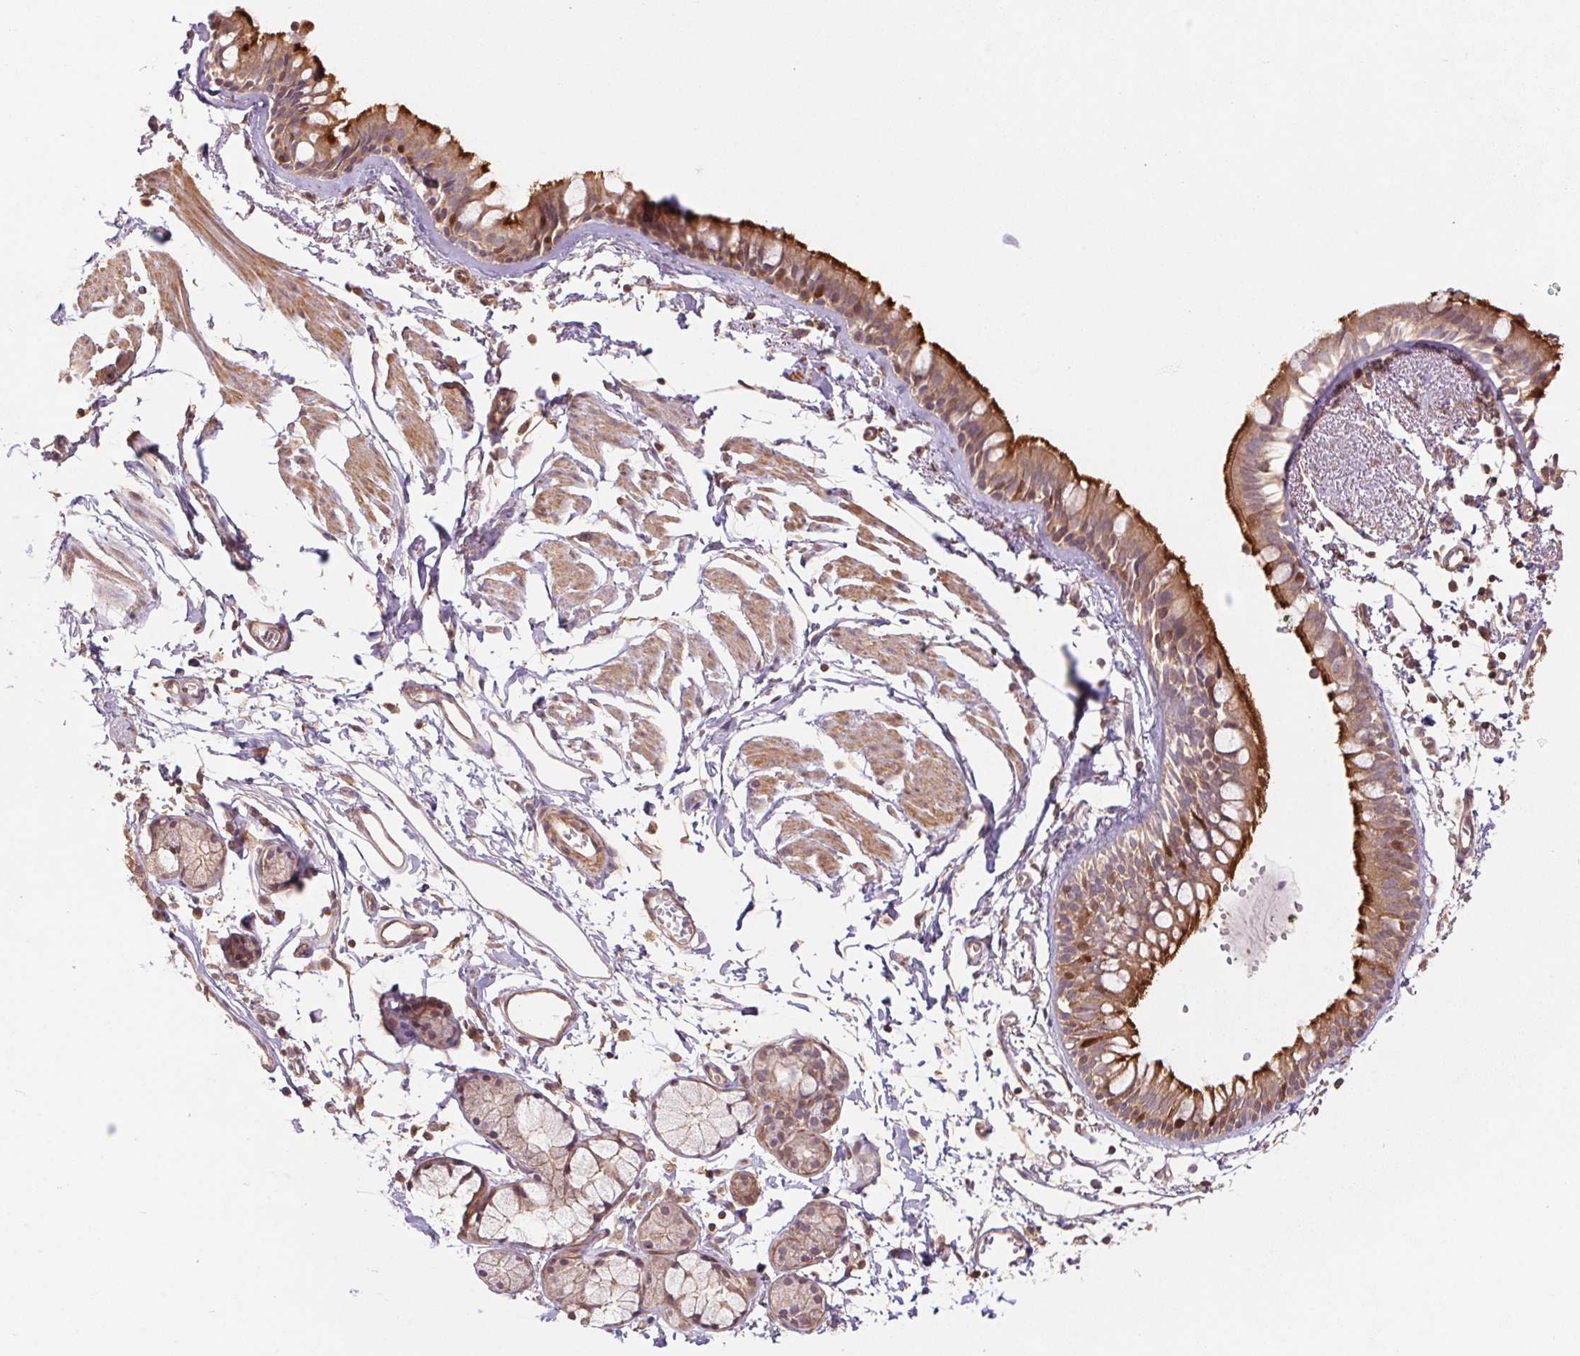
{"staining": {"intensity": "strong", "quantity": ">75%", "location": "cytoplasmic/membranous"}, "tissue": "bronchus", "cell_type": "Respiratory epithelial cells", "image_type": "normal", "snomed": [{"axis": "morphology", "description": "Normal tissue, NOS"}, {"axis": "topography", "description": "Cartilage tissue"}, {"axis": "topography", "description": "Bronchus"}], "caption": "High-magnification brightfield microscopy of unremarkable bronchus stained with DAB (3,3'-diaminobenzidine) (brown) and counterstained with hematoxylin (blue). respiratory epithelial cells exhibit strong cytoplasmic/membranous positivity is identified in approximately>75% of cells. The staining was performed using DAB (3,3'-diaminobenzidine), with brown indicating positive protein expression. Nuclei are stained blue with hematoxylin.", "gene": "TUBA1A", "patient": {"sex": "female", "age": 59}}